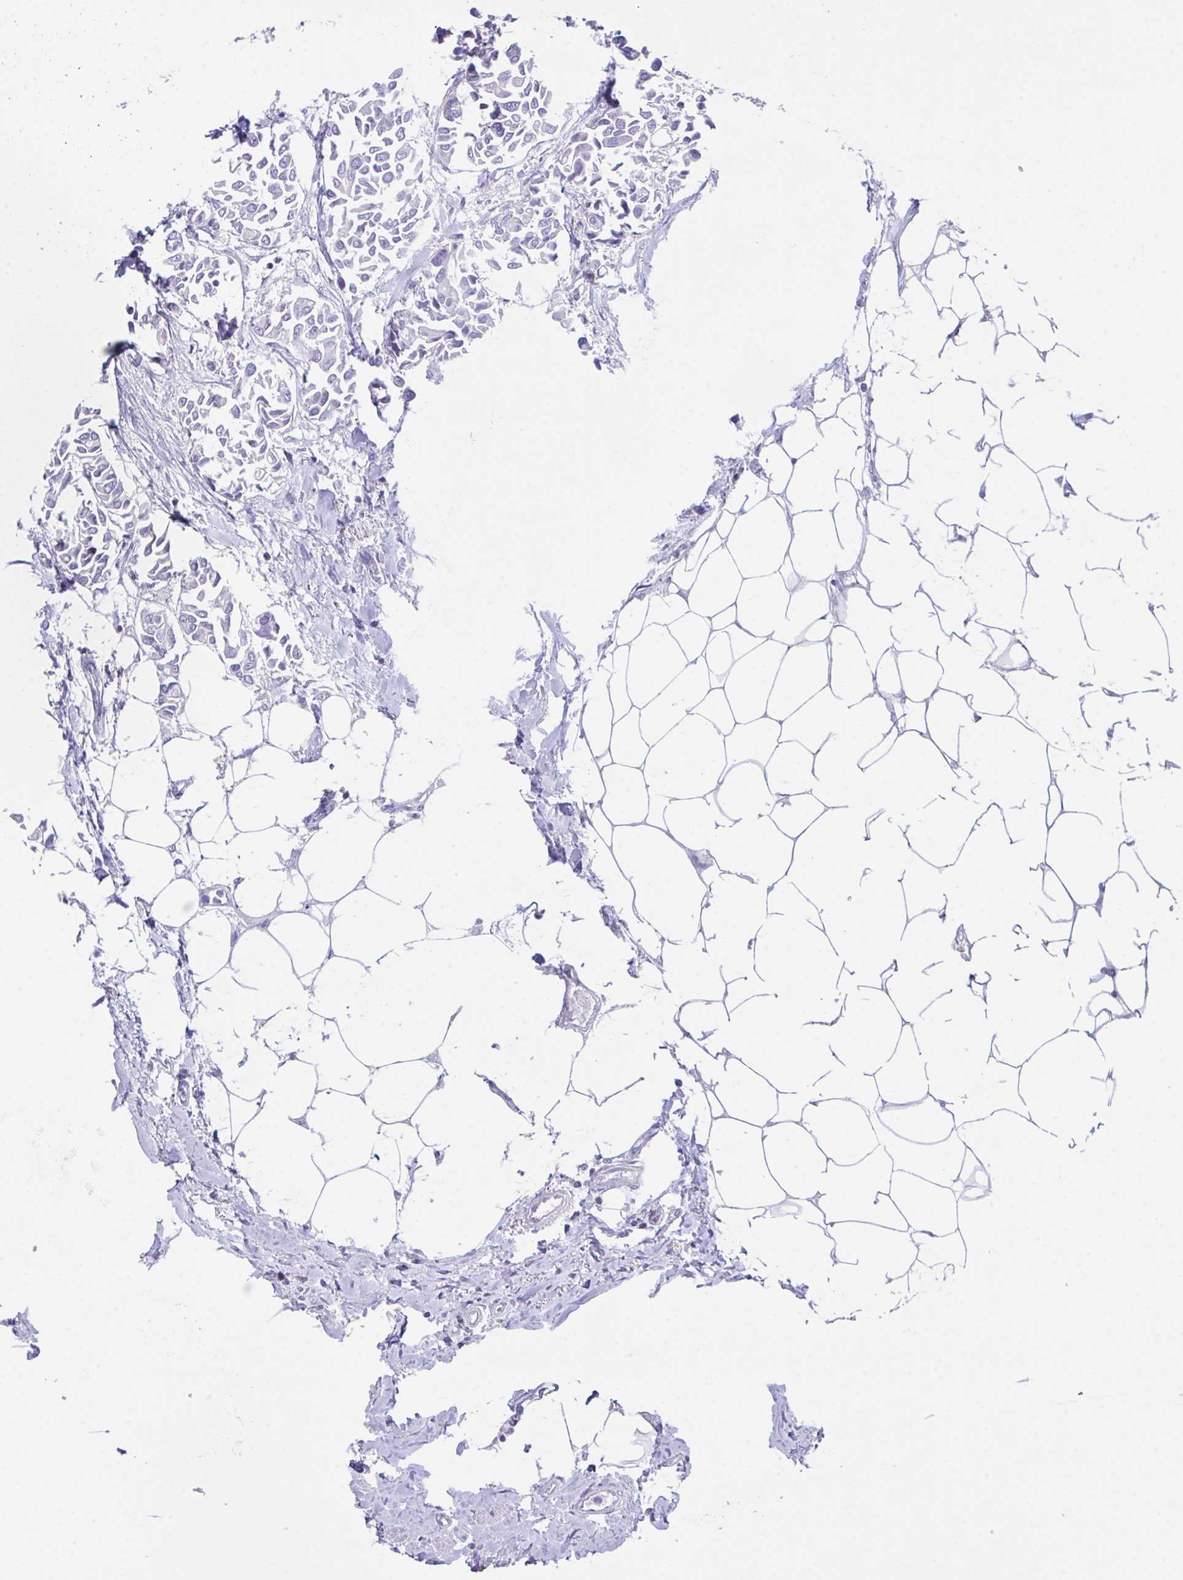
{"staining": {"intensity": "negative", "quantity": "none", "location": "none"}, "tissue": "breast cancer", "cell_type": "Tumor cells", "image_type": "cancer", "snomed": [{"axis": "morphology", "description": "Duct carcinoma"}, {"axis": "topography", "description": "Breast"}], "caption": "Tumor cells are negative for brown protein staining in breast cancer.", "gene": "HACD4", "patient": {"sex": "female", "age": 54}}